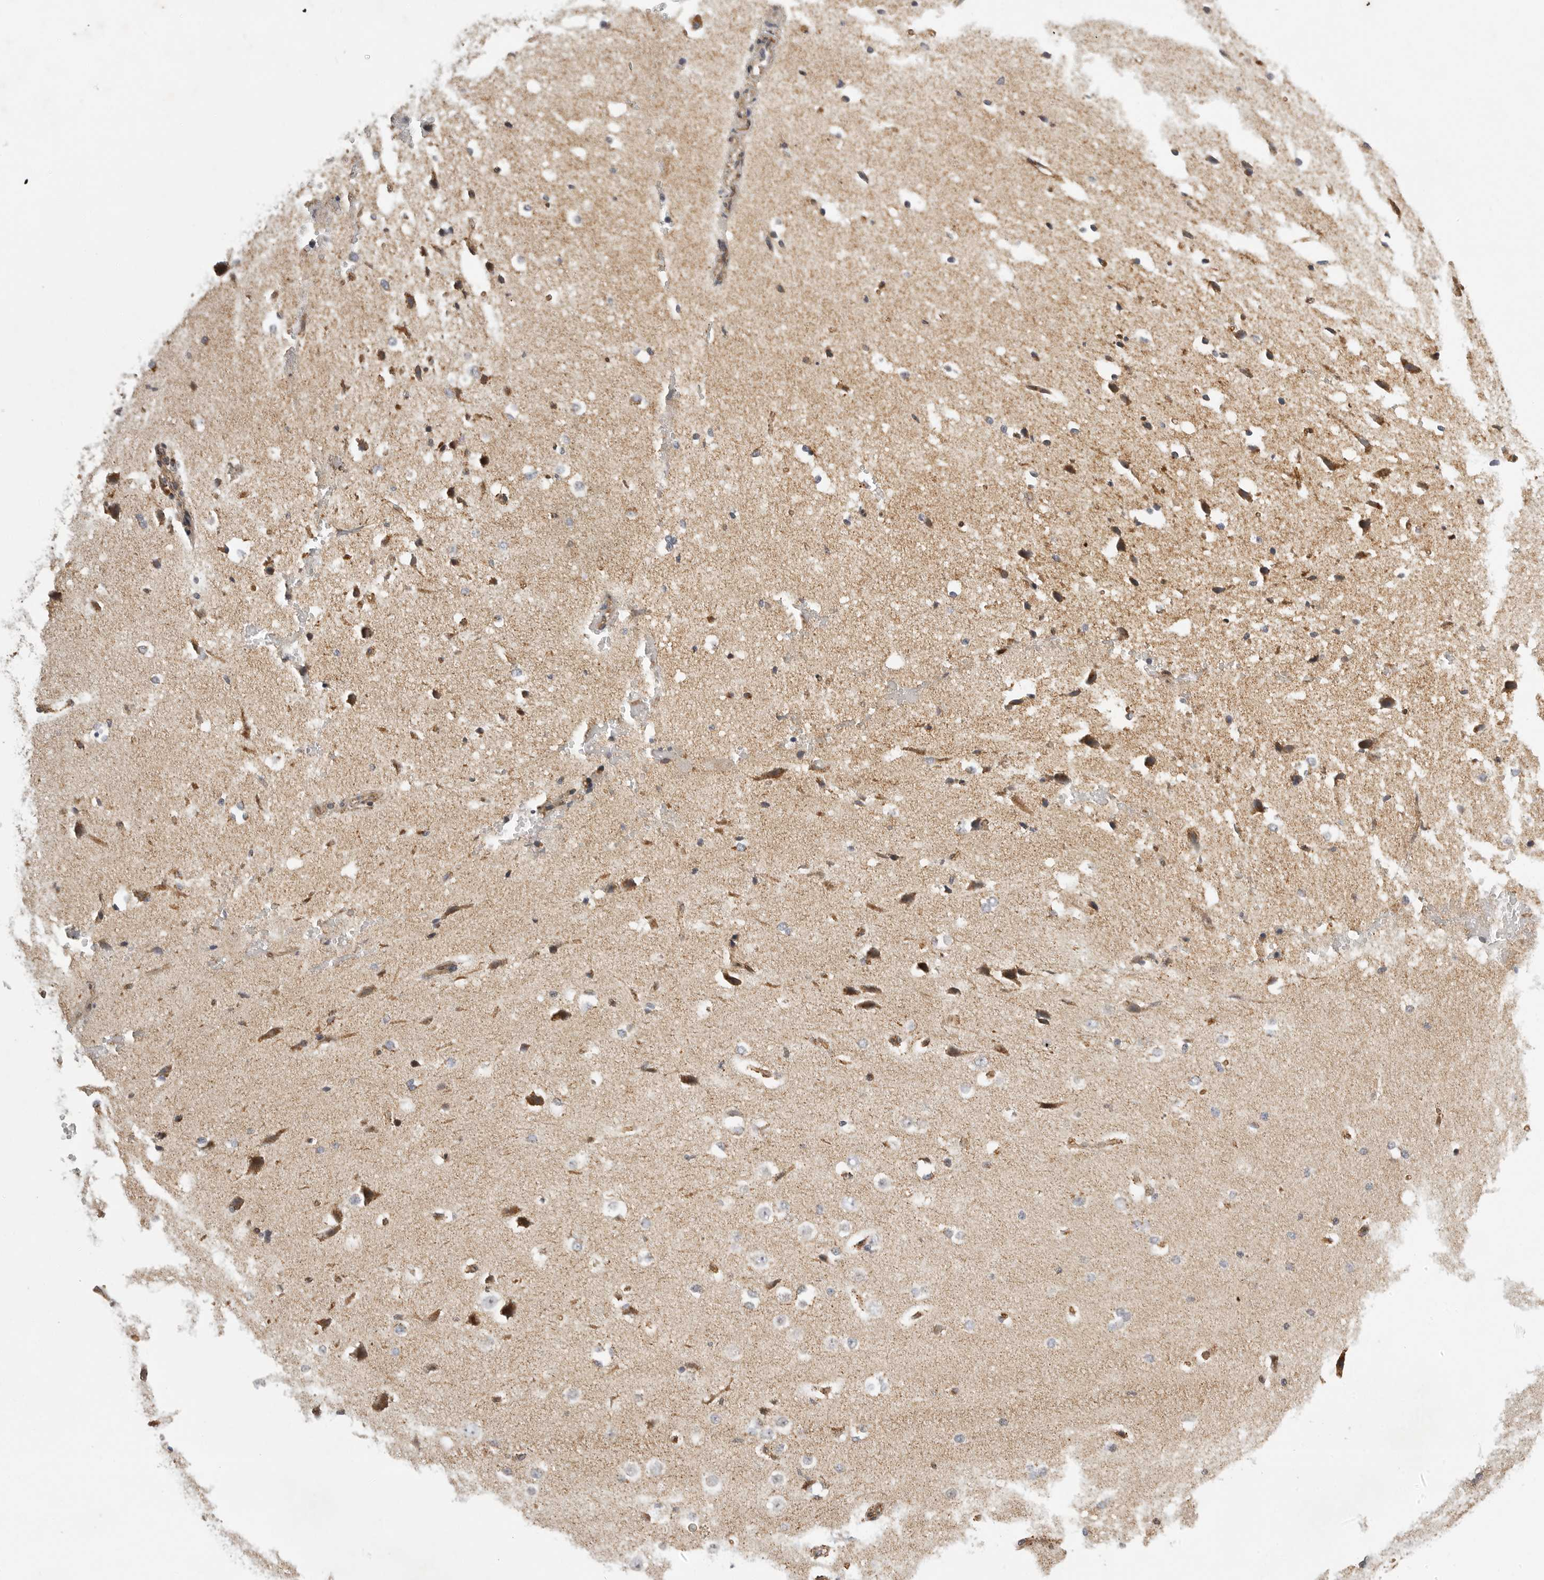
{"staining": {"intensity": "moderate", "quantity": "25%-75%", "location": "cytoplasmic/membranous"}, "tissue": "cerebral cortex", "cell_type": "Endothelial cells", "image_type": "normal", "snomed": [{"axis": "morphology", "description": "Normal tissue, NOS"}, {"axis": "morphology", "description": "Developmental malformation"}, {"axis": "topography", "description": "Cerebral cortex"}], "caption": "The histopathology image demonstrates staining of normal cerebral cortex, revealing moderate cytoplasmic/membranous protein positivity (brown color) within endothelial cells.", "gene": "NARS2", "patient": {"sex": "female", "age": 30}}